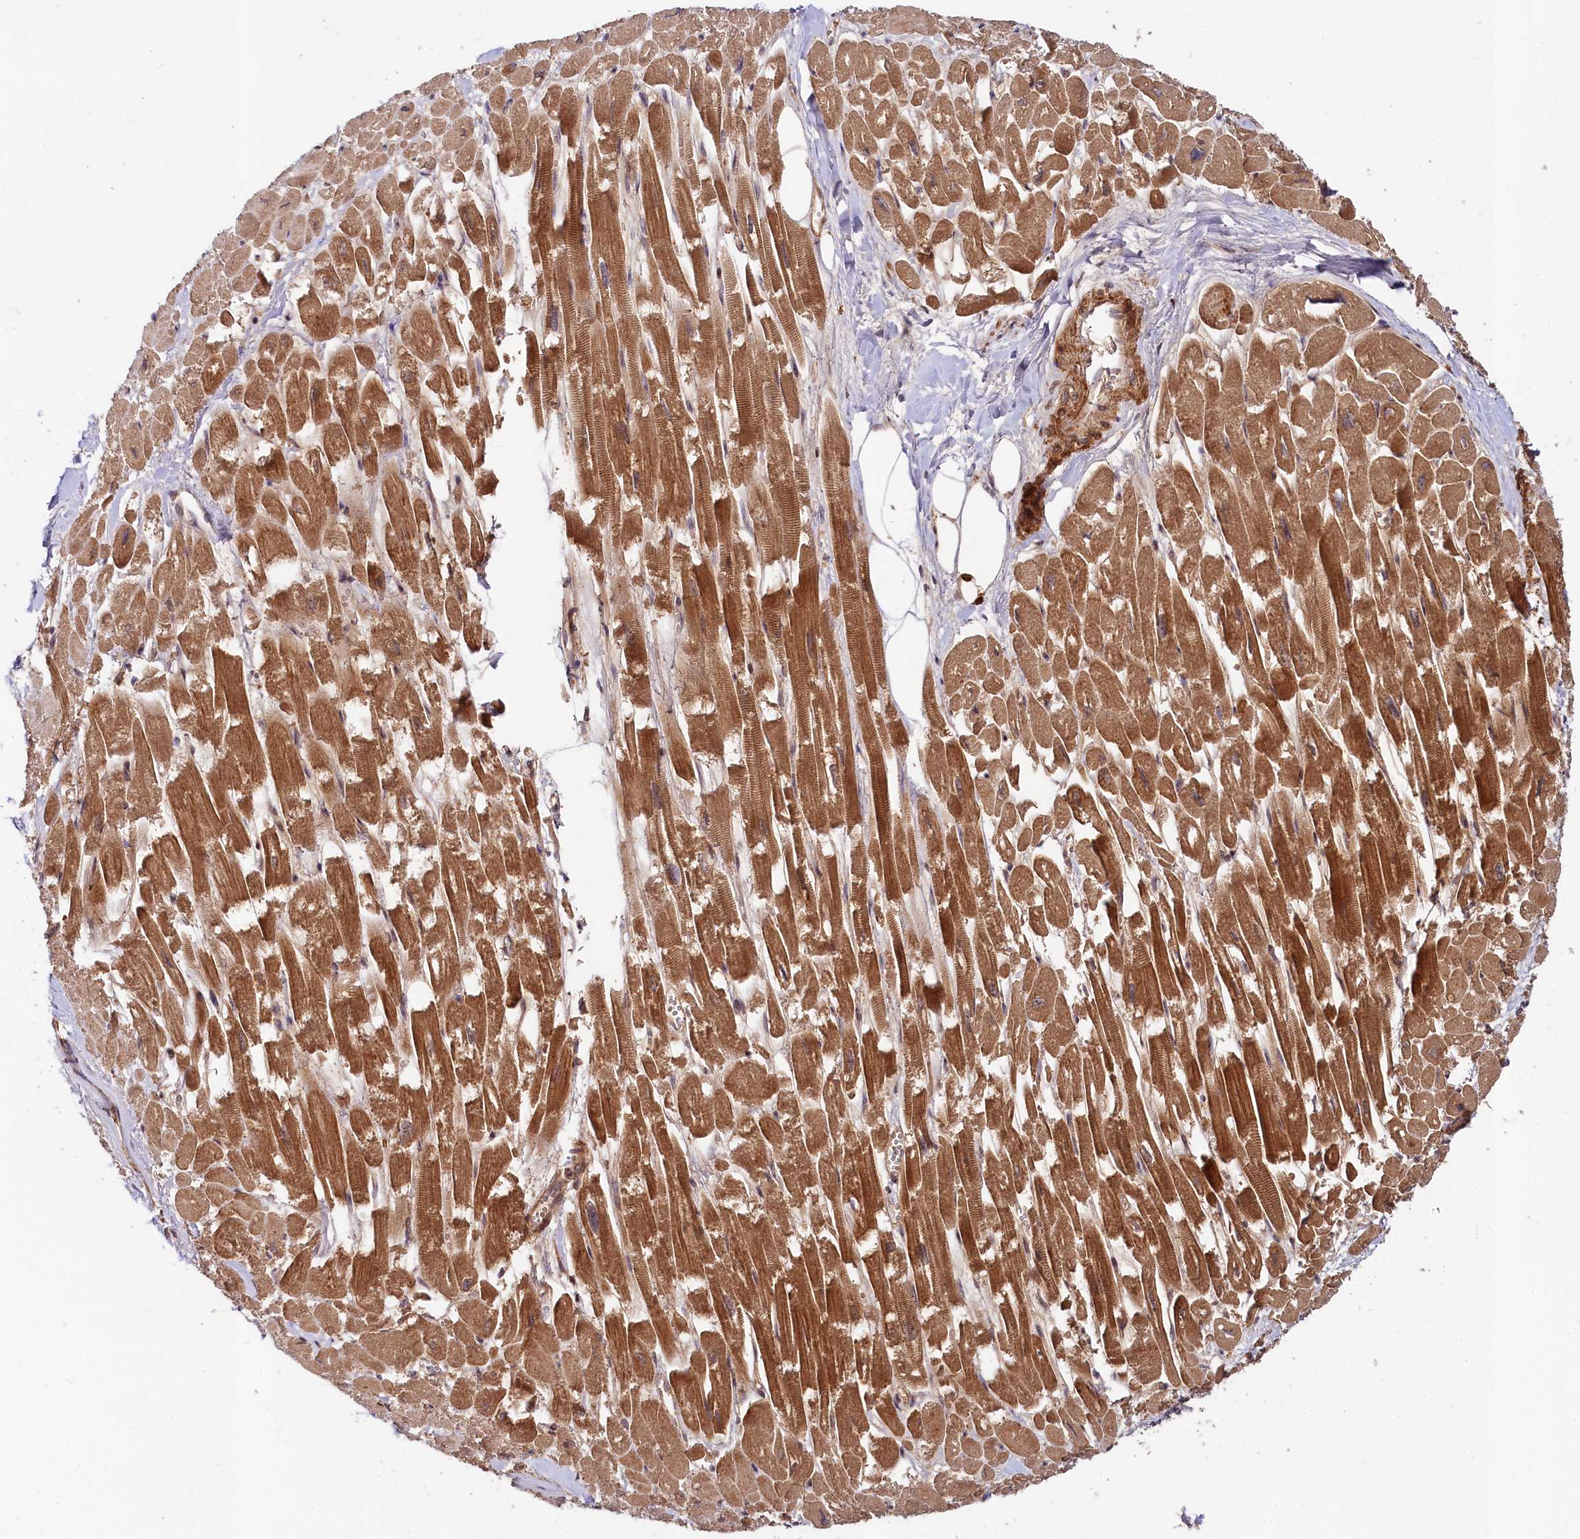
{"staining": {"intensity": "strong", "quantity": ">75%", "location": "cytoplasmic/membranous"}, "tissue": "heart muscle", "cell_type": "Cardiomyocytes", "image_type": "normal", "snomed": [{"axis": "morphology", "description": "Normal tissue, NOS"}, {"axis": "topography", "description": "Heart"}], "caption": "Cardiomyocytes demonstrate high levels of strong cytoplasmic/membranous positivity in approximately >75% of cells in normal human heart muscle.", "gene": "NEDD1", "patient": {"sex": "male", "age": 54}}